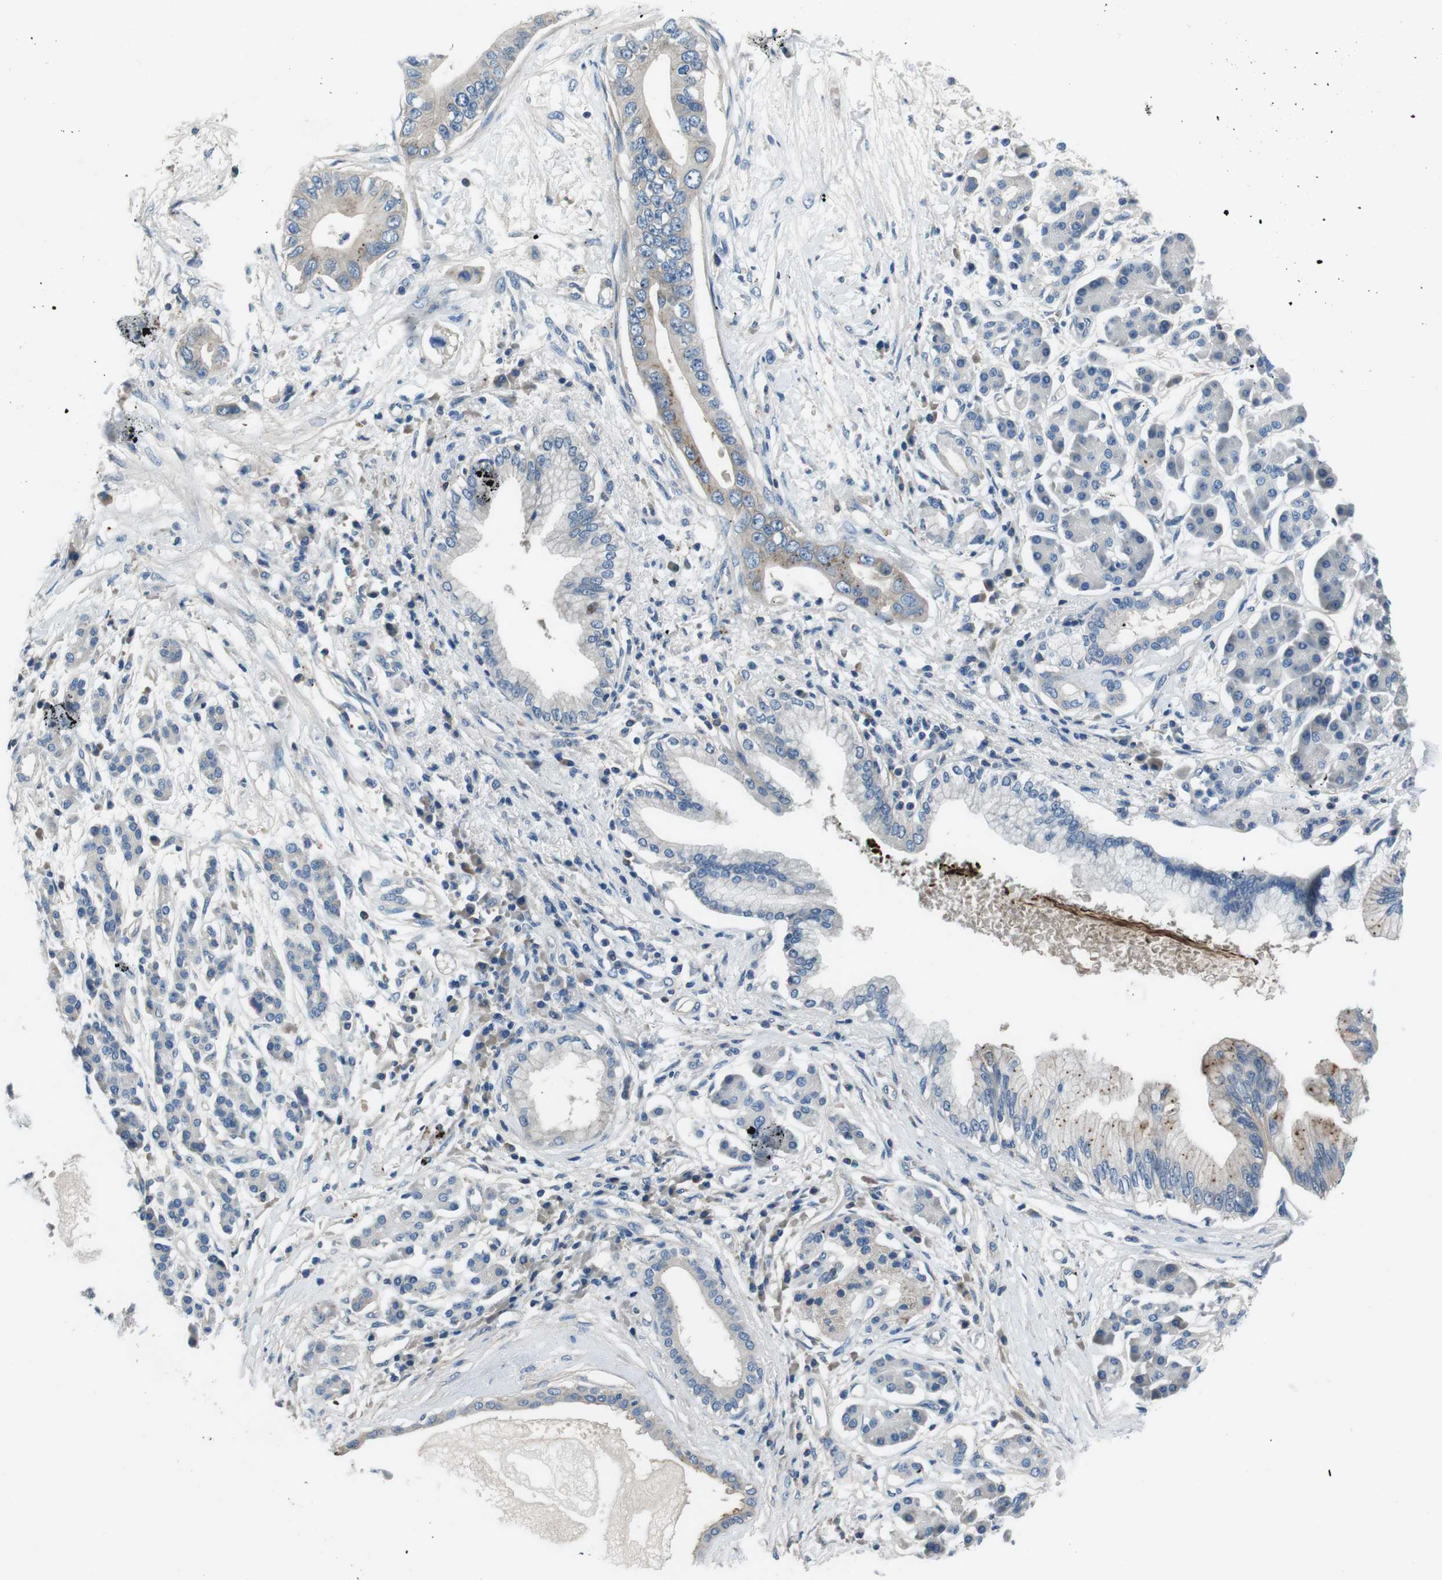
{"staining": {"intensity": "weak", "quantity": "<25%", "location": "cytoplasmic/membranous"}, "tissue": "pancreatic cancer", "cell_type": "Tumor cells", "image_type": "cancer", "snomed": [{"axis": "morphology", "description": "Adenocarcinoma, NOS"}, {"axis": "topography", "description": "Pancreas"}], "caption": "A histopathology image of human pancreatic adenocarcinoma is negative for staining in tumor cells.", "gene": "TULP3", "patient": {"sex": "male", "age": 77}}